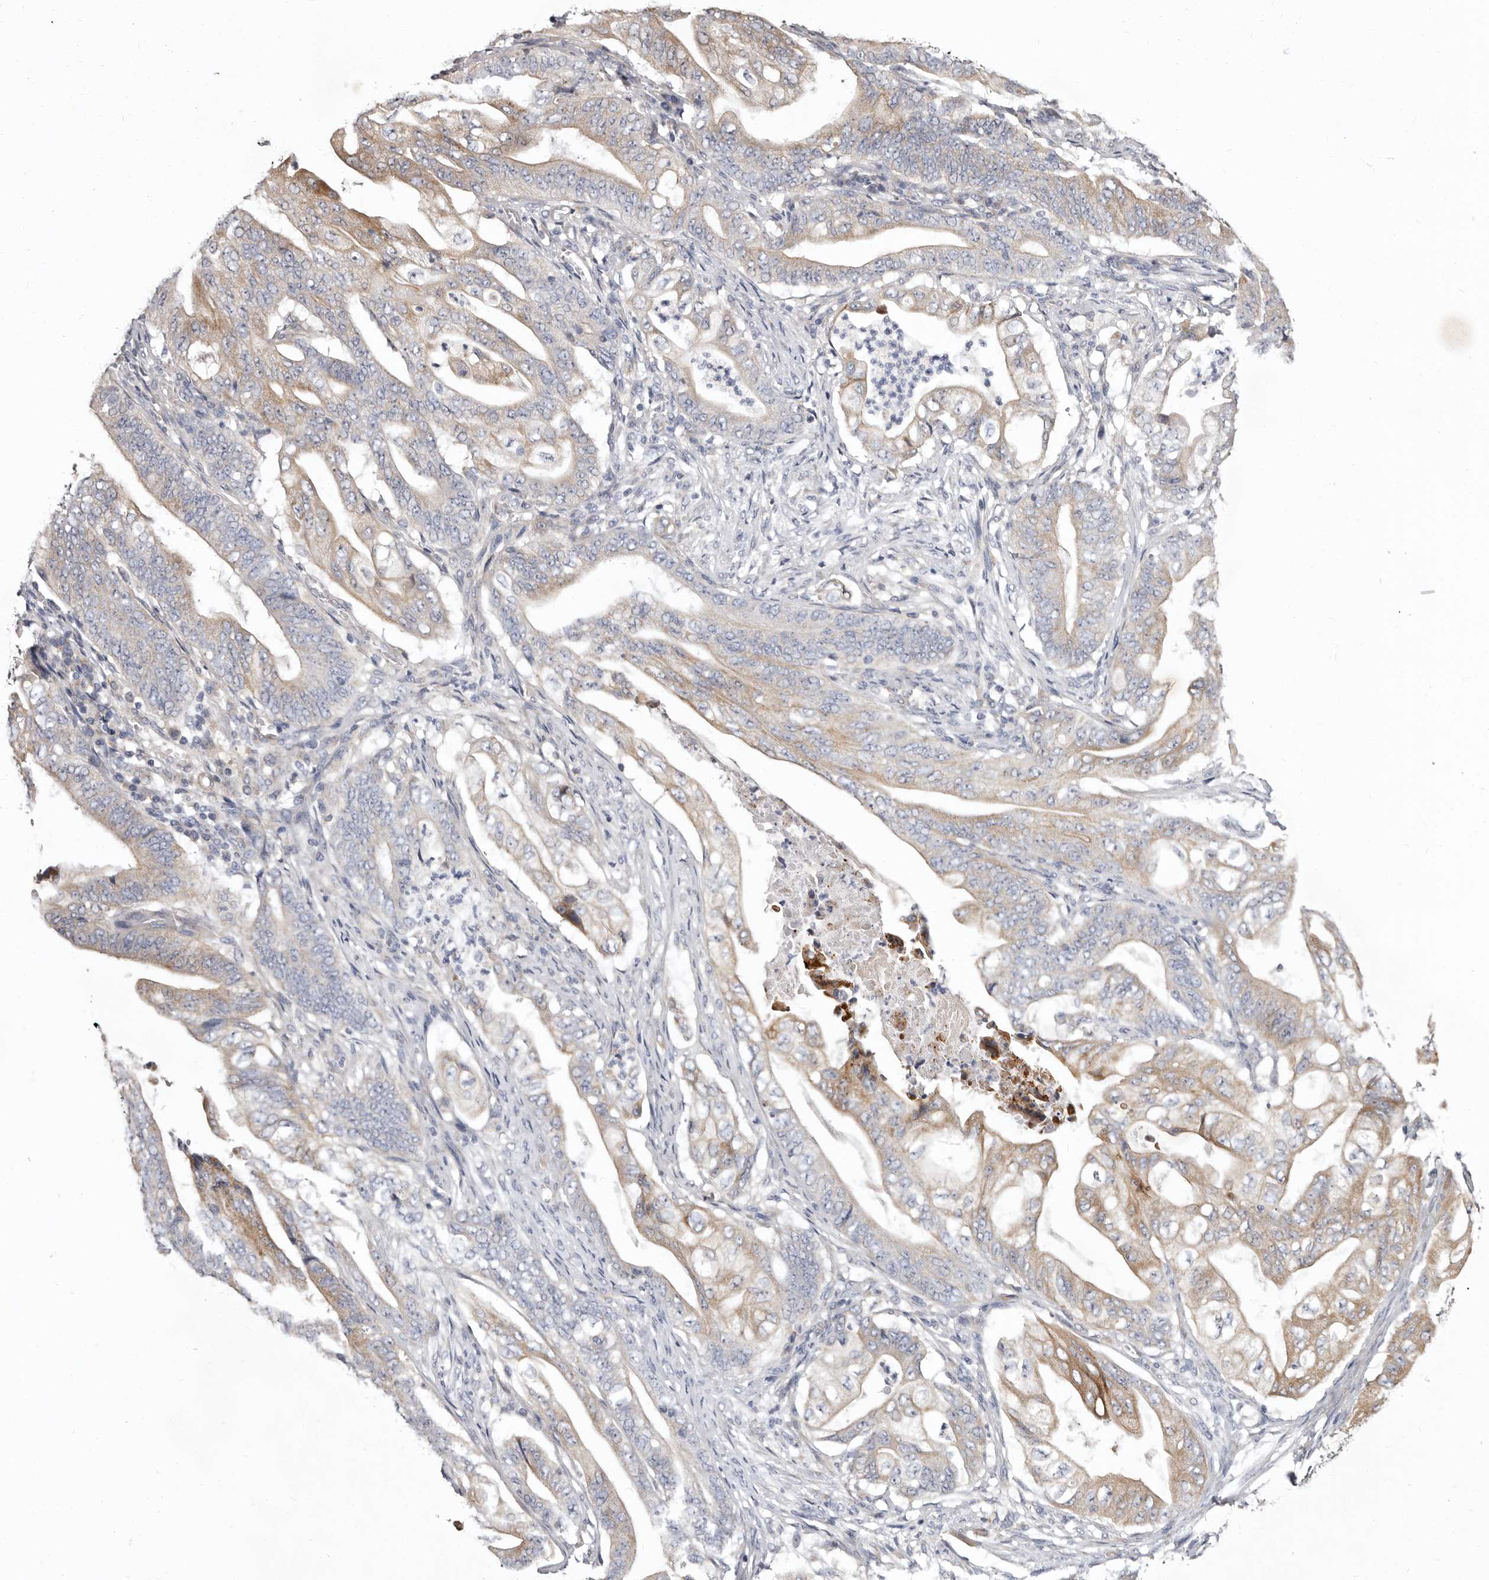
{"staining": {"intensity": "weak", "quantity": ">75%", "location": "cytoplasmic/membranous"}, "tissue": "stomach cancer", "cell_type": "Tumor cells", "image_type": "cancer", "snomed": [{"axis": "morphology", "description": "Adenocarcinoma, NOS"}, {"axis": "topography", "description": "Stomach"}], "caption": "DAB immunohistochemical staining of adenocarcinoma (stomach) displays weak cytoplasmic/membranous protein expression in approximately >75% of tumor cells.", "gene": "FMO2", "patient": {"sex": "female", "age": 73}}